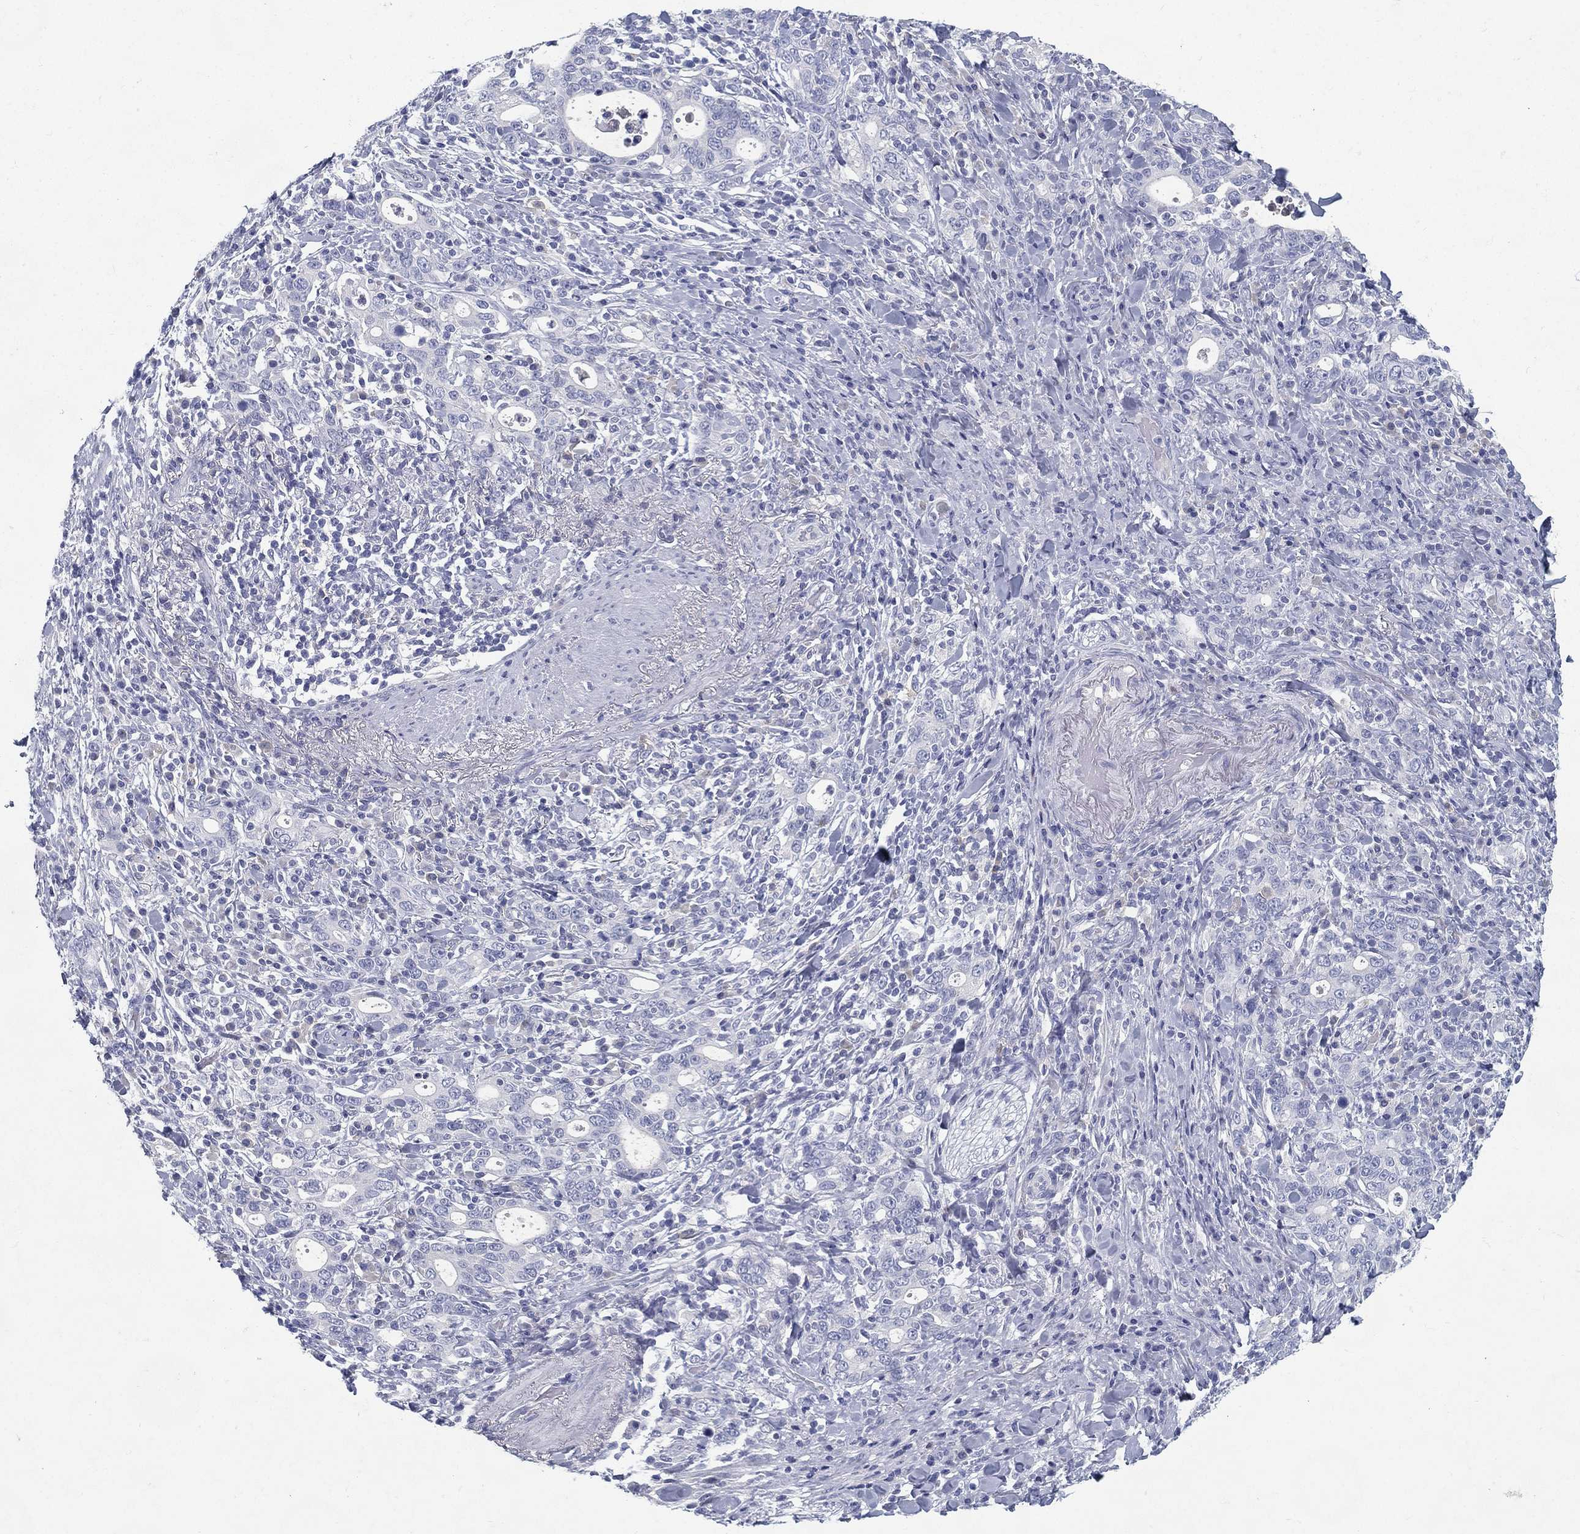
{"staining": {"intensity": "negative", "quantity": "none", "location": "none"}, "tissue": "stomach cancer", "cell_type": "Tumor cells", "image_type": "cancer", "snomed": [{"axis": "morphology", "description": "Adenocarcinoma, NOS"}, {"axis": "topography", "description": "Stomach"}], "caption": "This micrograph is of stomach cancer (adenocarcinoma) stained with immunohistochemistry to label a protein in brown with the nuclei are counter-stained blue. There is no staining in tumor cells.", "gene": "RGS13", "patient": {"sex": "male", "age": 79}}